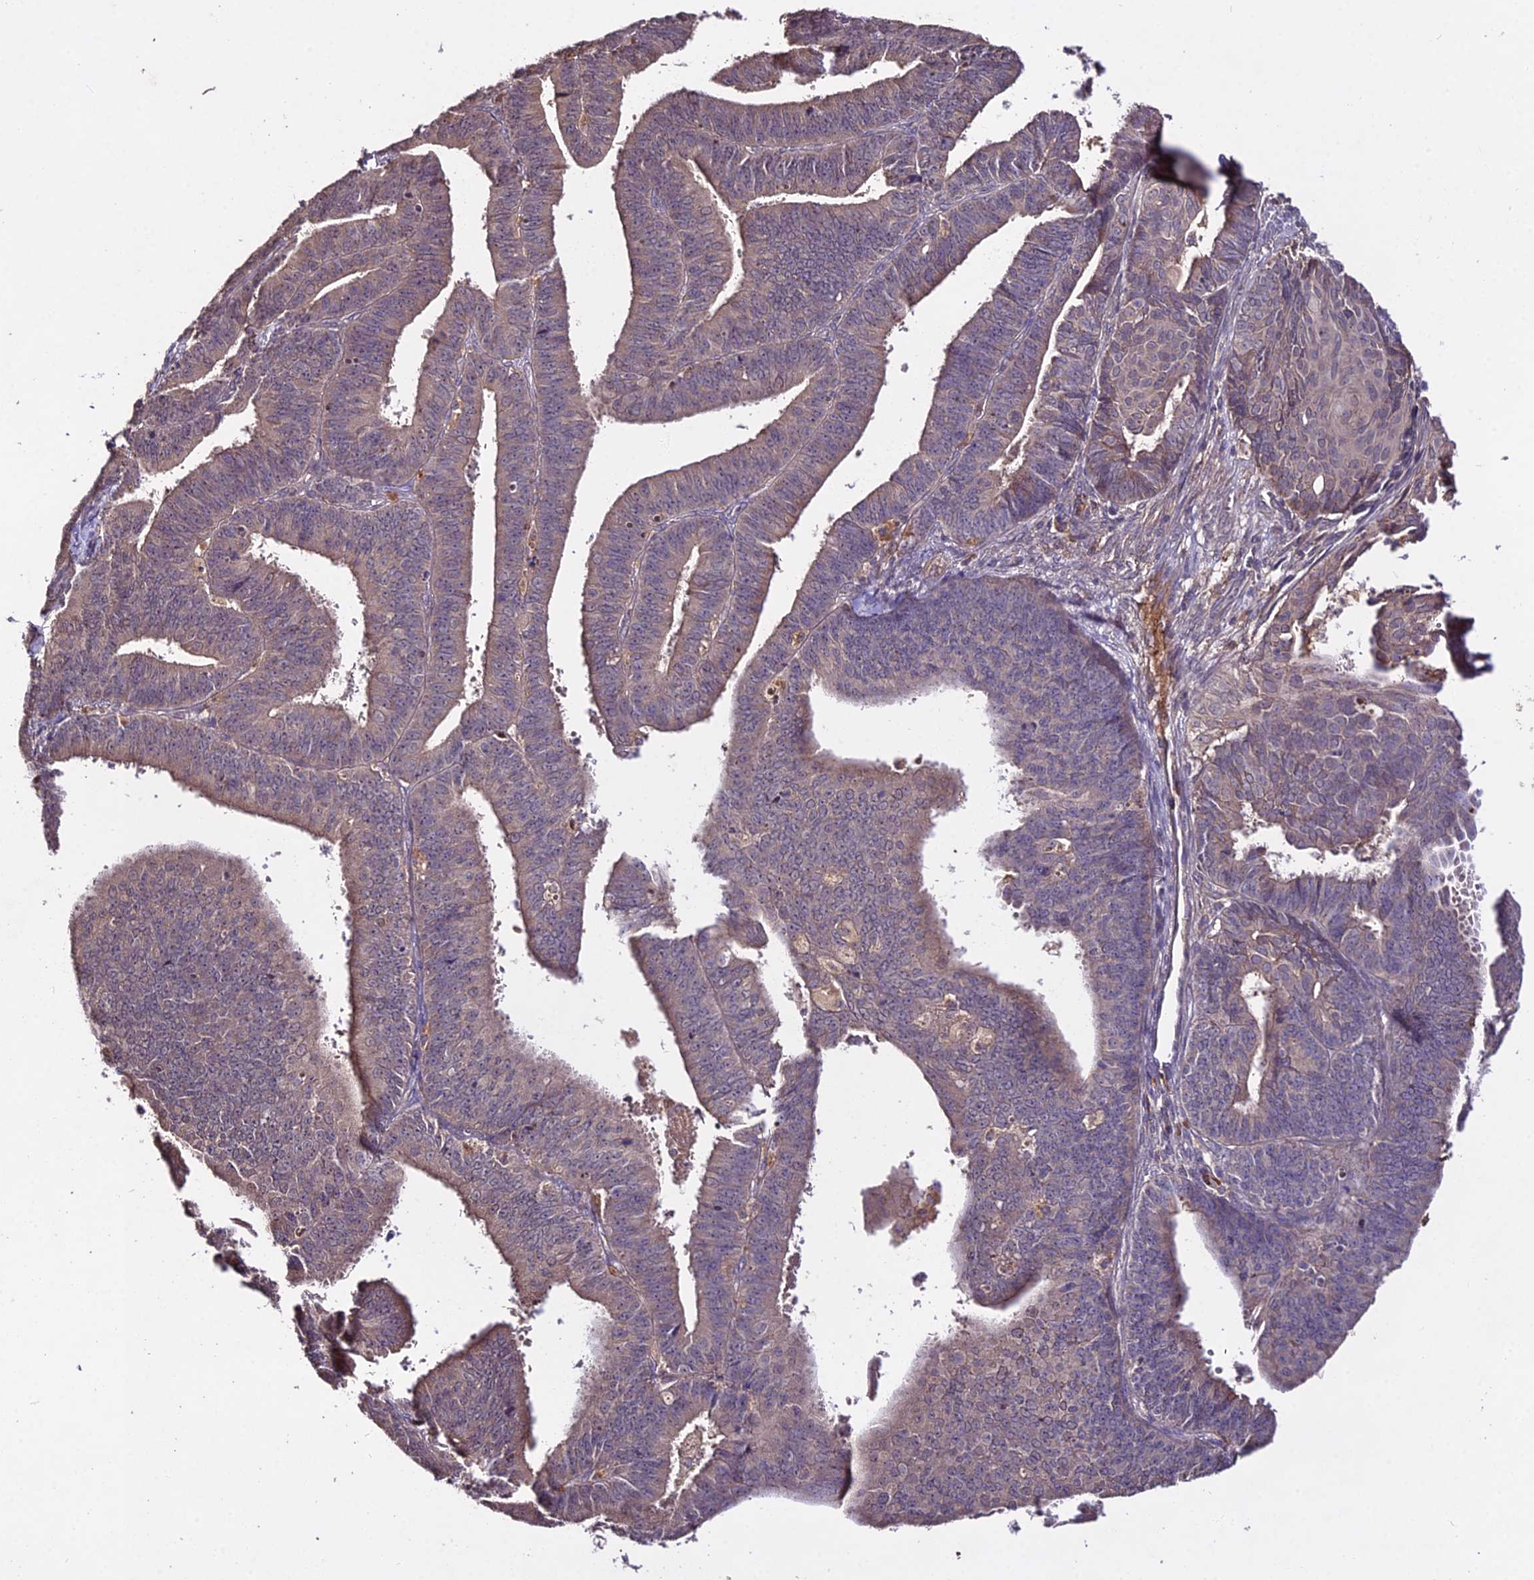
{"staining": {"intensity": "weak", "quantity": "<25%", "location": "cytoplasmic/membranous"}, "tissue": "endometrial cancer", "cell_type": "Tumor cells", "image_type": "cancer", "snomed": [{"axis": "morphology", "description": "Adenocarcinoma, NOS"}, {"axis": "topography", "description": "Endometrium"}], "caption": "Immunohistochemistry (IHC) micrograph of neoplastic tissue: endometrial cancer (adenocarcinoma) stained with DAB exhibits no significant protein positivity in tumor cells.", "gene": "KCTD16", "patient": {"sex": "female", "age": 73}}